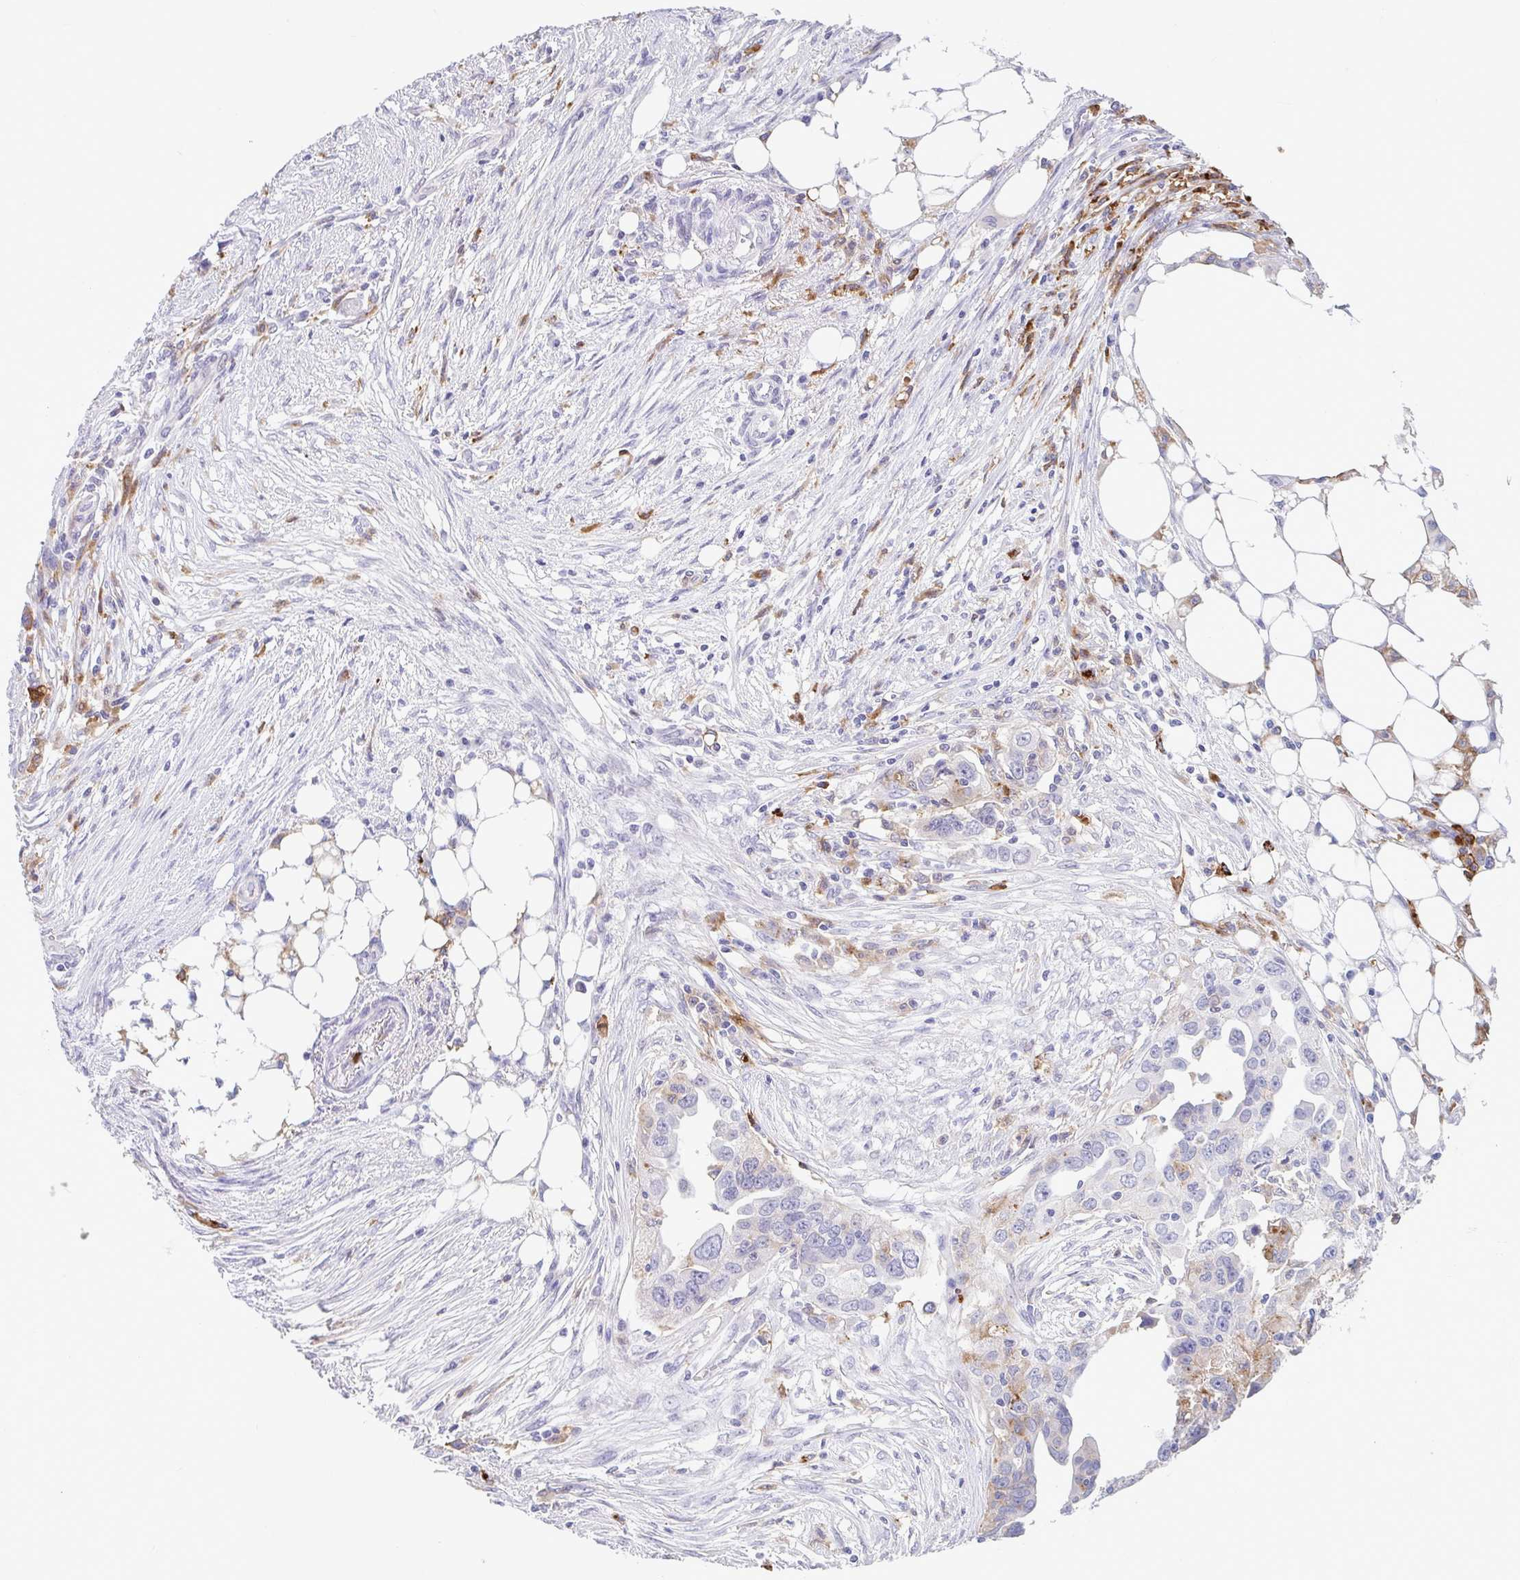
{"staining": {"intensity": "weak", "quantity": "<25%", "location": "cytoplasmic/membranous"}, "tissue": "ovarian cancer", "cell_type": "Tumor cells", "image_type": "cancer", "snomed": [{"axis": "morphology", "description": "Carcinoma, endometroid"}, {"axis": "morphology", "description": "Cystadenocarcinoma, serous, NOS"}, {"axis": "topography", "description": "Ovary"}], "caption": "High power microscopy micrograph of an immunohistochemistry (IHC) photomicrograph of ovarian cancer (serous cystadenocarcinoma), revealing no significant staining in tumor cells. (Immunohistochemistry, brightfield microscopy, high magnification).", "gene": "CEP120", "patient": {"sex": "female", "age": 45}}